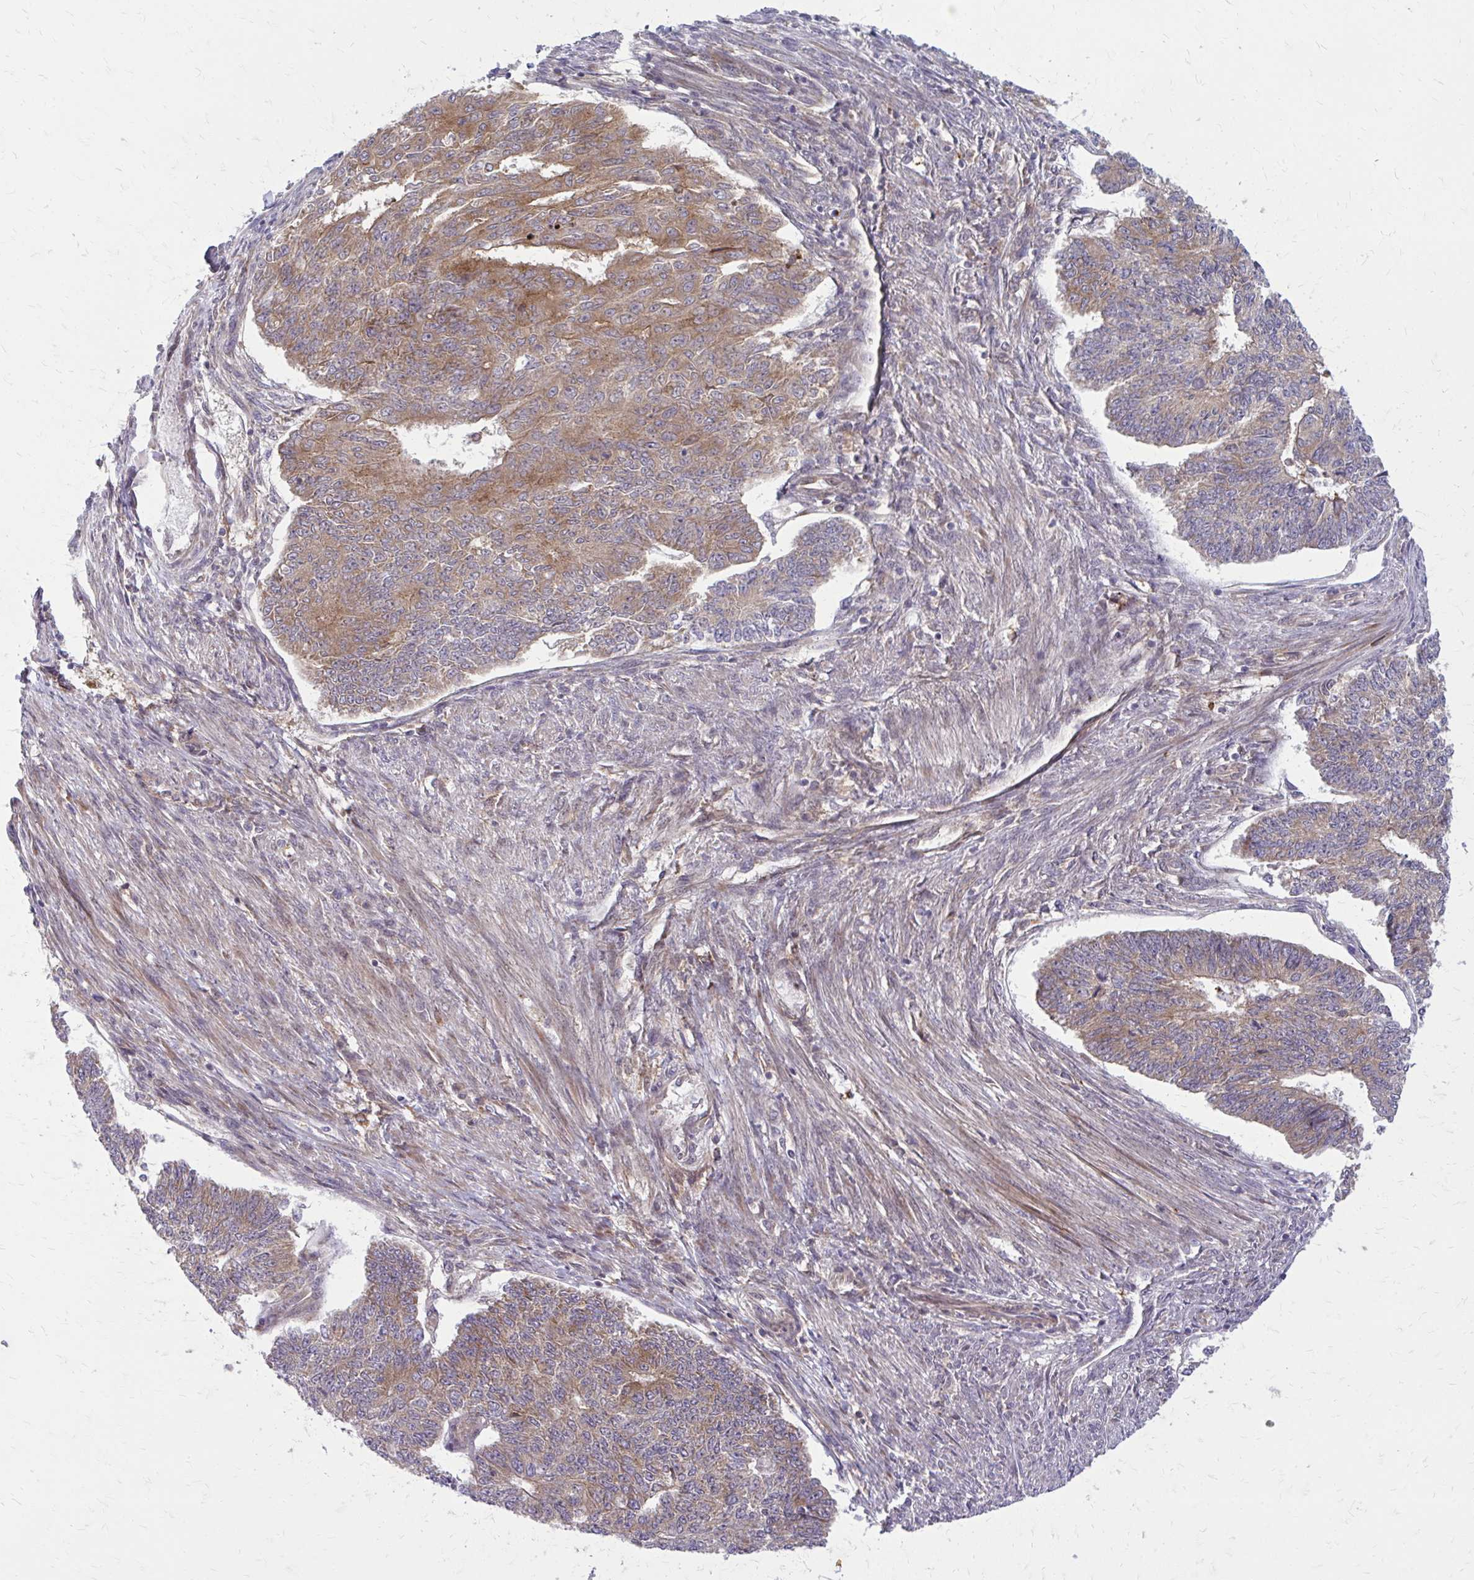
{"staining": {"intensity": "moderate", "quantity": ">75%", "location": "cytoplasmic/membranous"}, "tissue": "endometrial cancer", "cell_type": "Tumor cells", "image_type": "cancer", "snomed": [{"axis": "morphology", "description": "Adenocarcinoma, NOS"}, {"axis": "topography", "description": "Endometrium"}], "caption": "The immunohistochemical stain highlights moderate cytoplasmic/membranous positivity in tumor cells of endometrial cancer (adenocarcinoma) tissue.", "gene": "OXNAD1", "patient": {"sex": "female", "age": 32}}